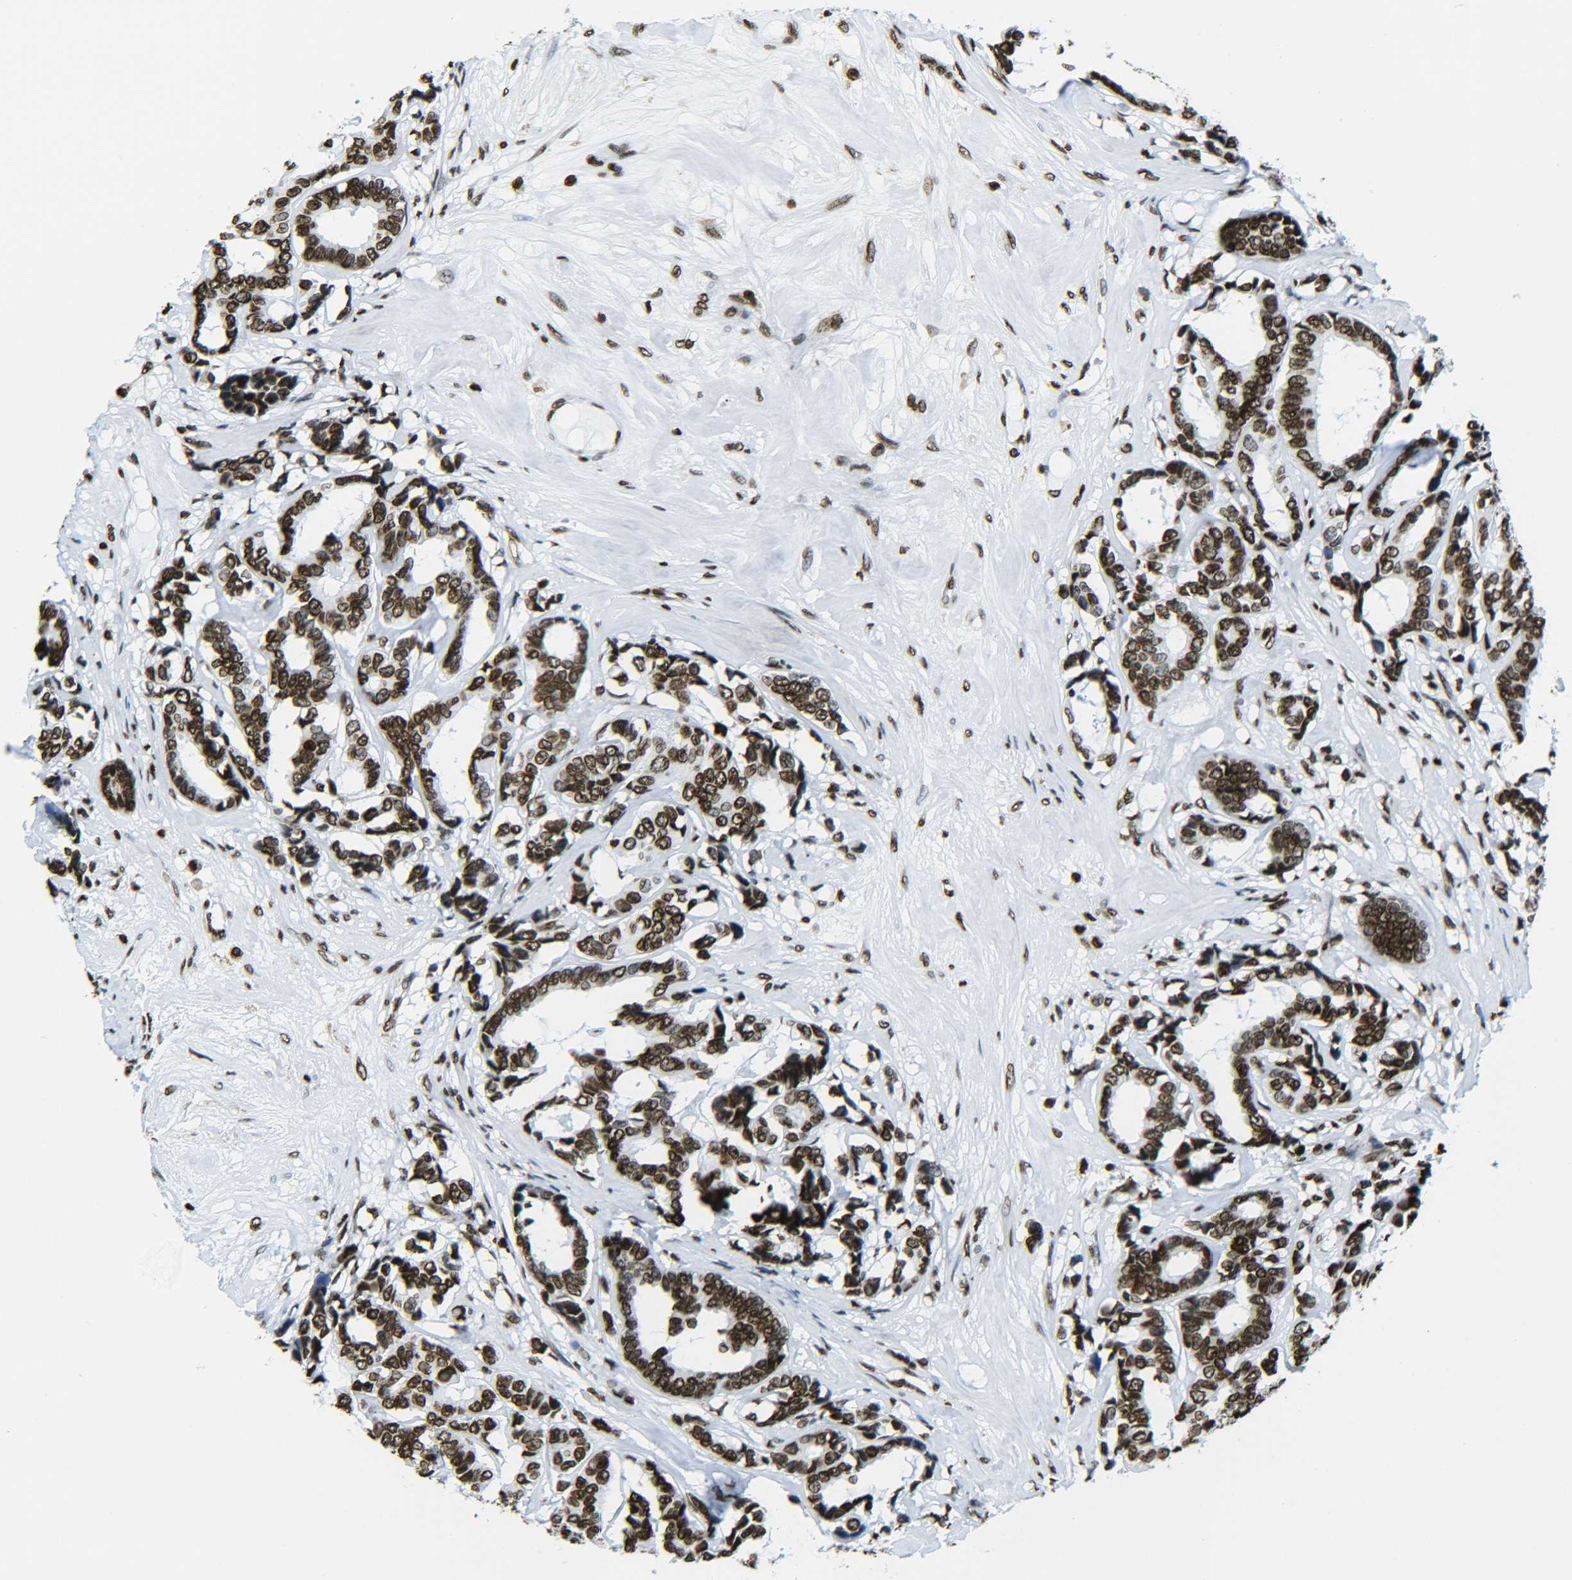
{"staining": {"intensity": "strong", "quantity": ">75%", "location": "nuclear"}, "tissue": "breast cancer", "cell_type": "Tumor cells", "image_type": "cancer", "snomed": [{"axis": "morphology", "description": "Duct carcinoma"}, {"axis": "topography", "description": "Breast"}], "caption": "Strong nuclear protein positivity is seen in about >75% of tumor cells in breast cancer. (DAB IHC with brightfield microscopy, high magnification).", "gene": "H2AX", "patient": {"sex": "female", "age": 87}}